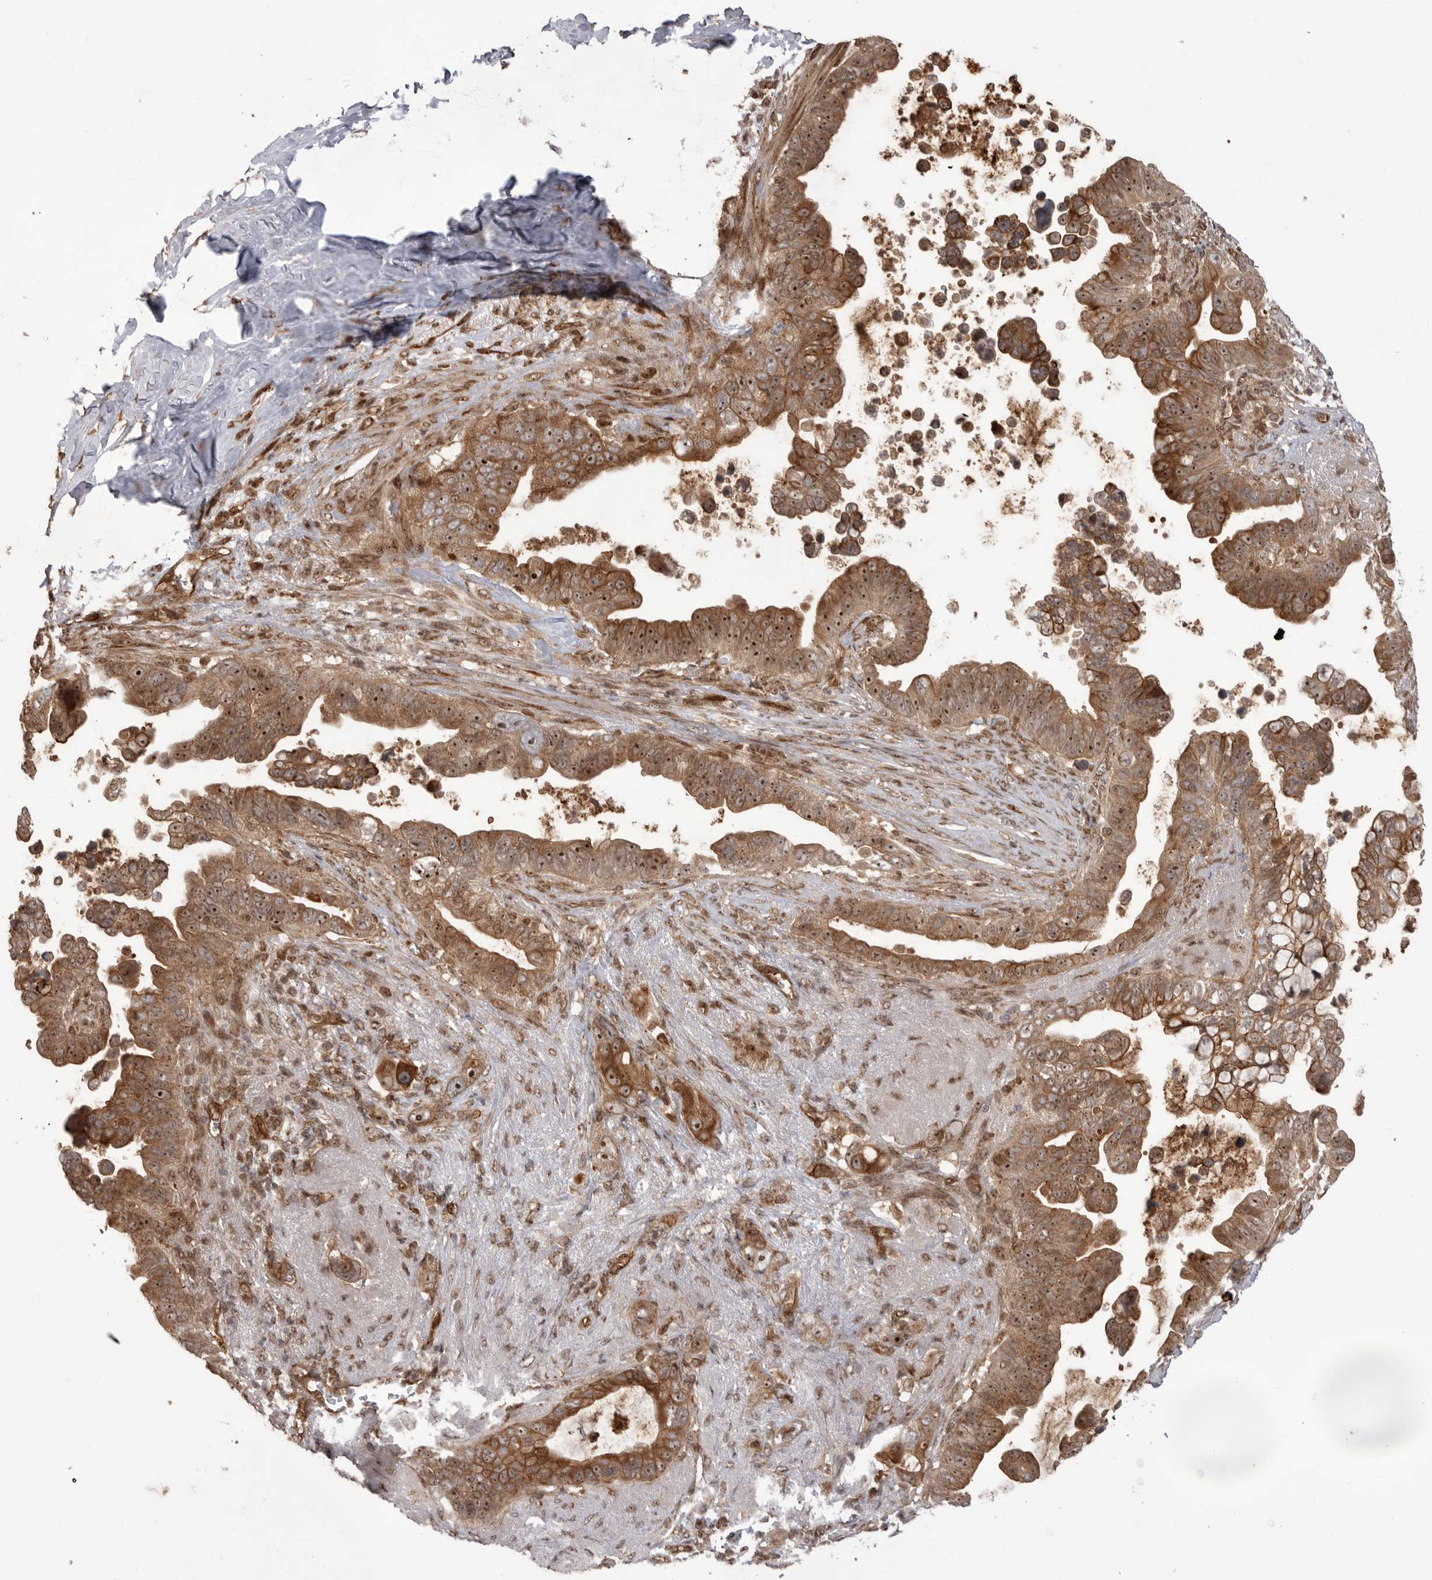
{"staining": {"intensity": "moderate", "quantity": ">75%", "location": "cytoplasmic/membranous,nuclear"}, "tissue": "pancreatic cancer", "cell_type": "Tumor cells", "image_type": "cancer", "snomed": [{"axis": "morphology", "description": "Adenocarcinoma, NOS"}, {"axis": "topography", "description": "Pancreas"}], "caption": "Protein staining exhibits moderate cytoplasmic/membranous and nuclear positivity in approximately >75% of tumor cells in pancreatic adenocarcinoma. Nuclei are stained in blue.", "gene": "DHDDS", "patient": {"sex": "female", "age": 72}}